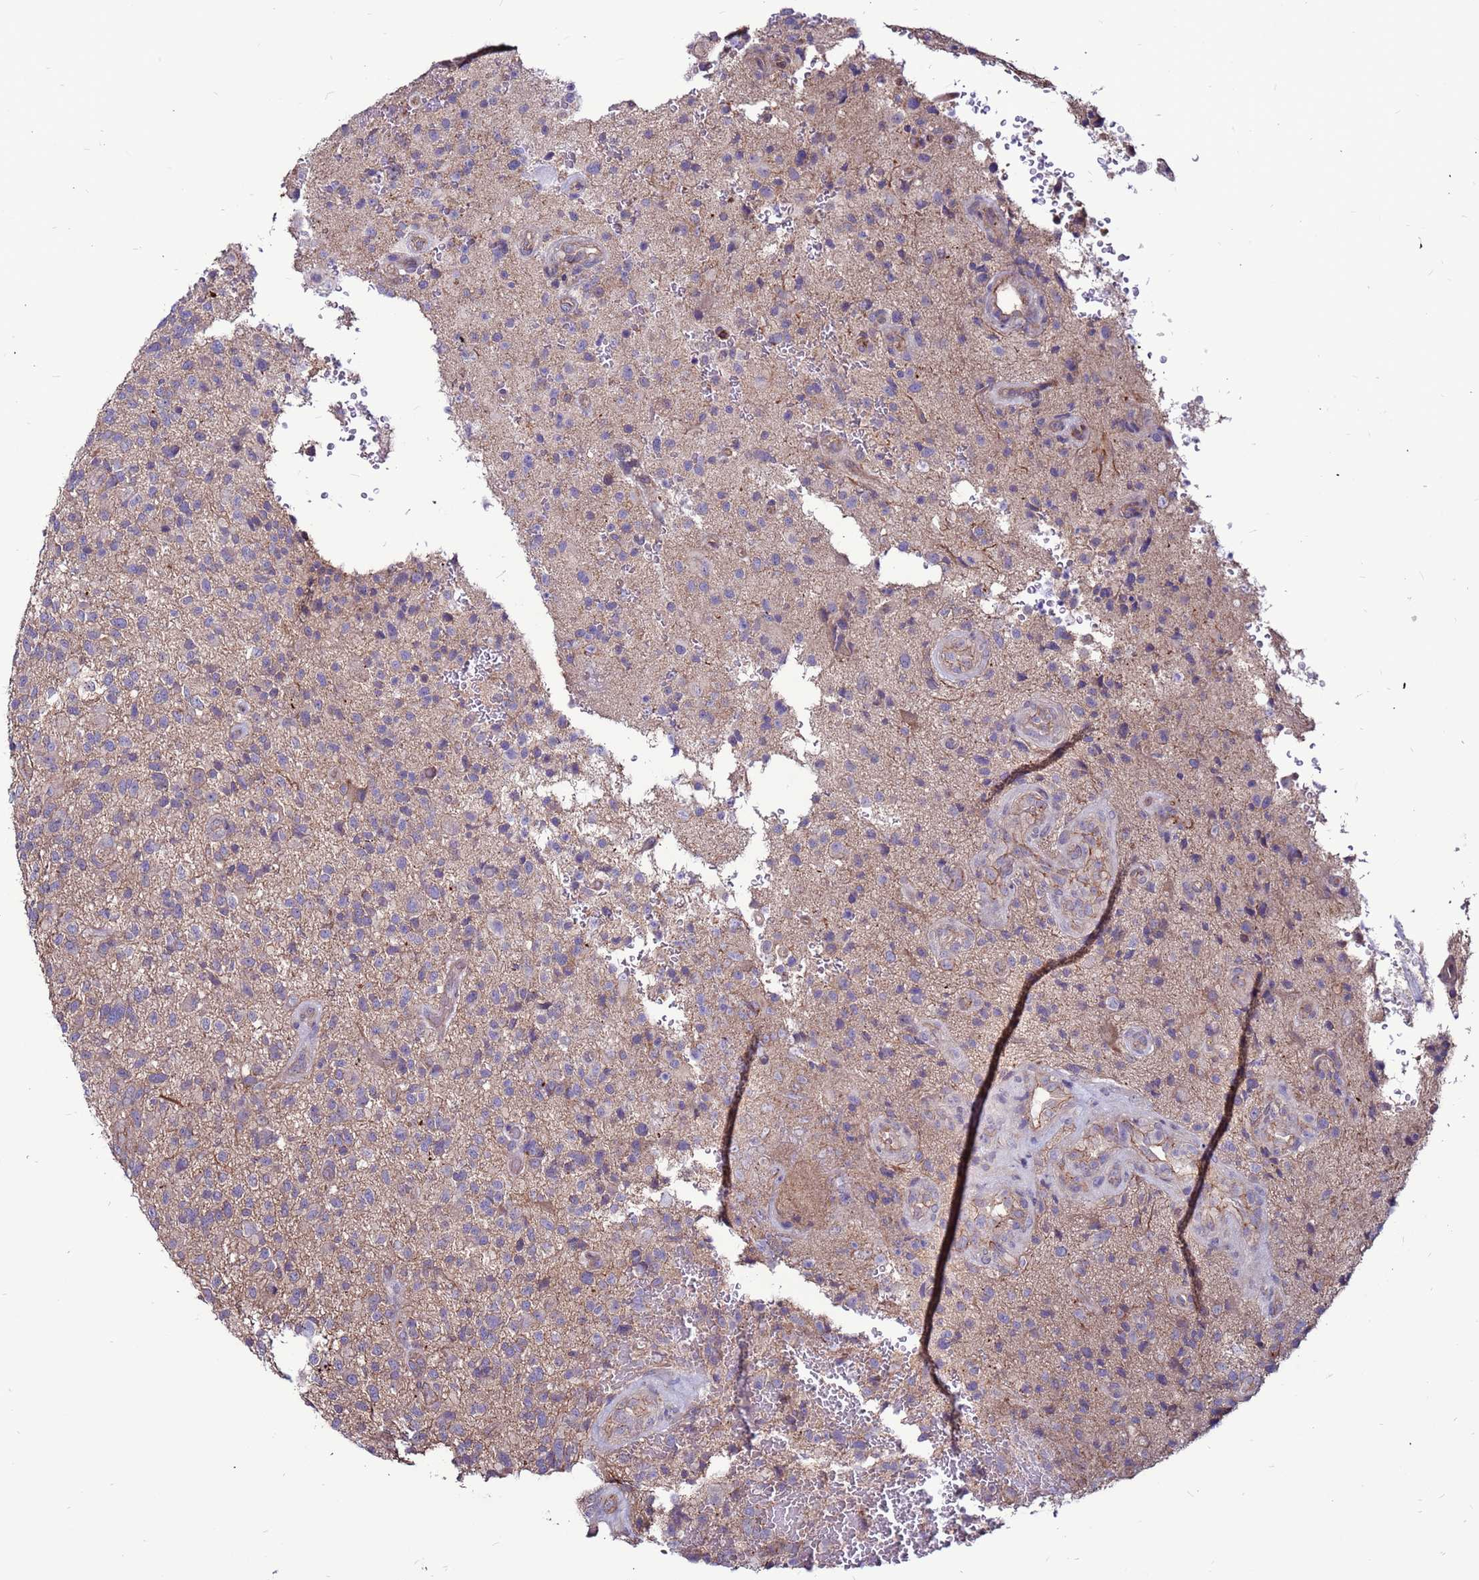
{"staining": {"intensity": "negative", "quantity": "none", "location": "none"}, "tissue": "glioma", "cell_type": "Tumor cells", "image_type": "cancer", "snomed": [{"axis": "morphology", "description": "Glioma, malignant, High grade"}, {"axis": "topography", "description": "Brain"}], "caption": "This is a histopathology image of immunohistochemistry staining of malignant glioma (high-grade), which shows no expression in tumor cells.", "gene": "NRN1L", "patient": {"sex": "male", "age": 47}}